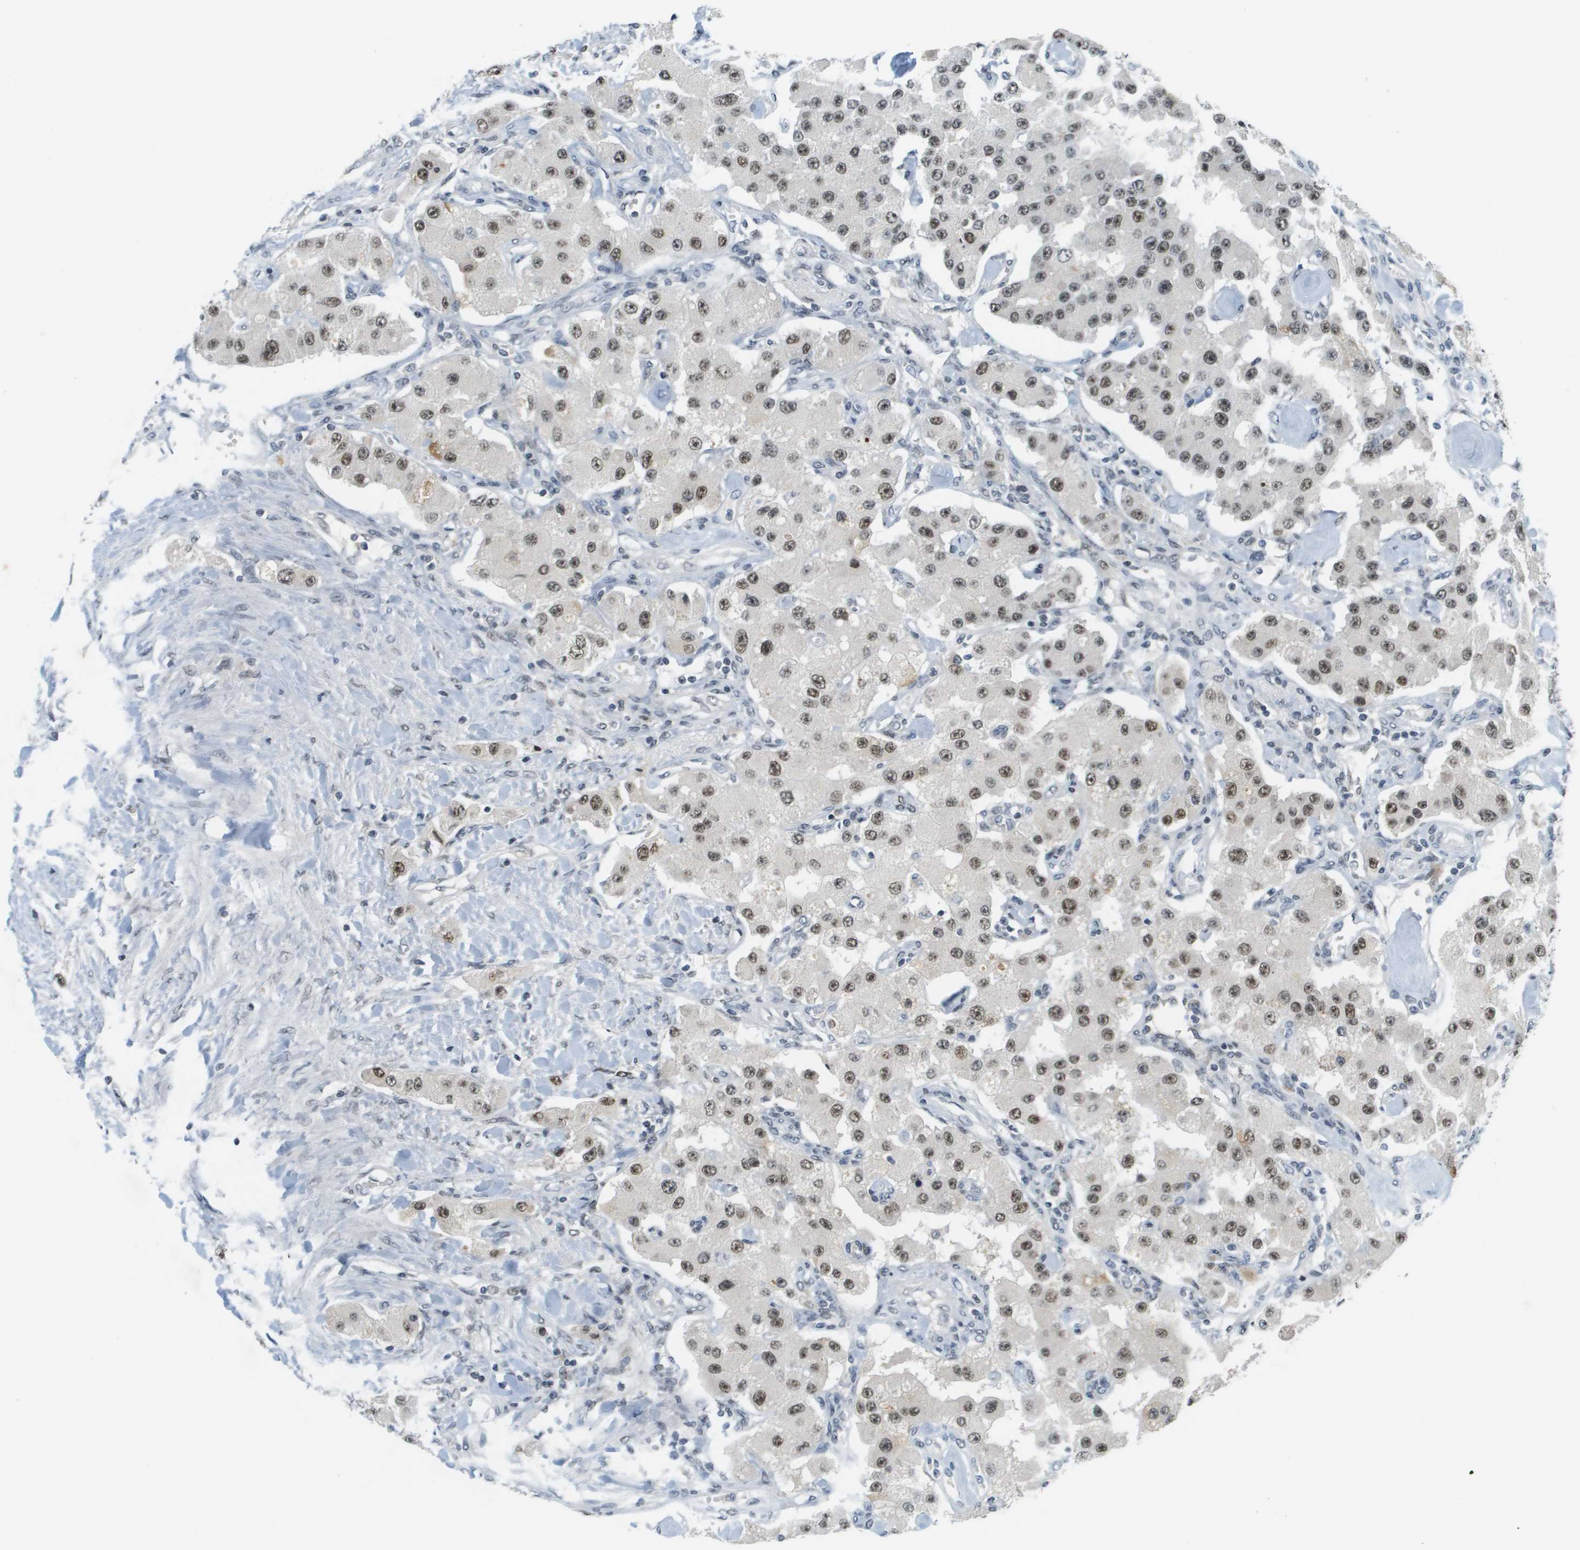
{"staining": {"intensity": "moderate", "quantity": ">75%", "location": "nuclear"}, "tissue": "carcinoid", "cell_type": "Tumor cells", "image_type": "cancer", "snomed": [{"axis": "morphology", "description": "Carcinoid, malignant, NOS"}, {"axis": "topography", "description": "Pancreas"}], "caption": "A photomicrograph of carcinoid stained for a protein demonstrates moderate nuclear brown staining in tumor cells. (Stains: DAB in brown, nuclei in blue, Microscopy: brightfield microscopy at high magnification).", "gene": "CBX5", "patient": {"sex": "male", "age": 41}}